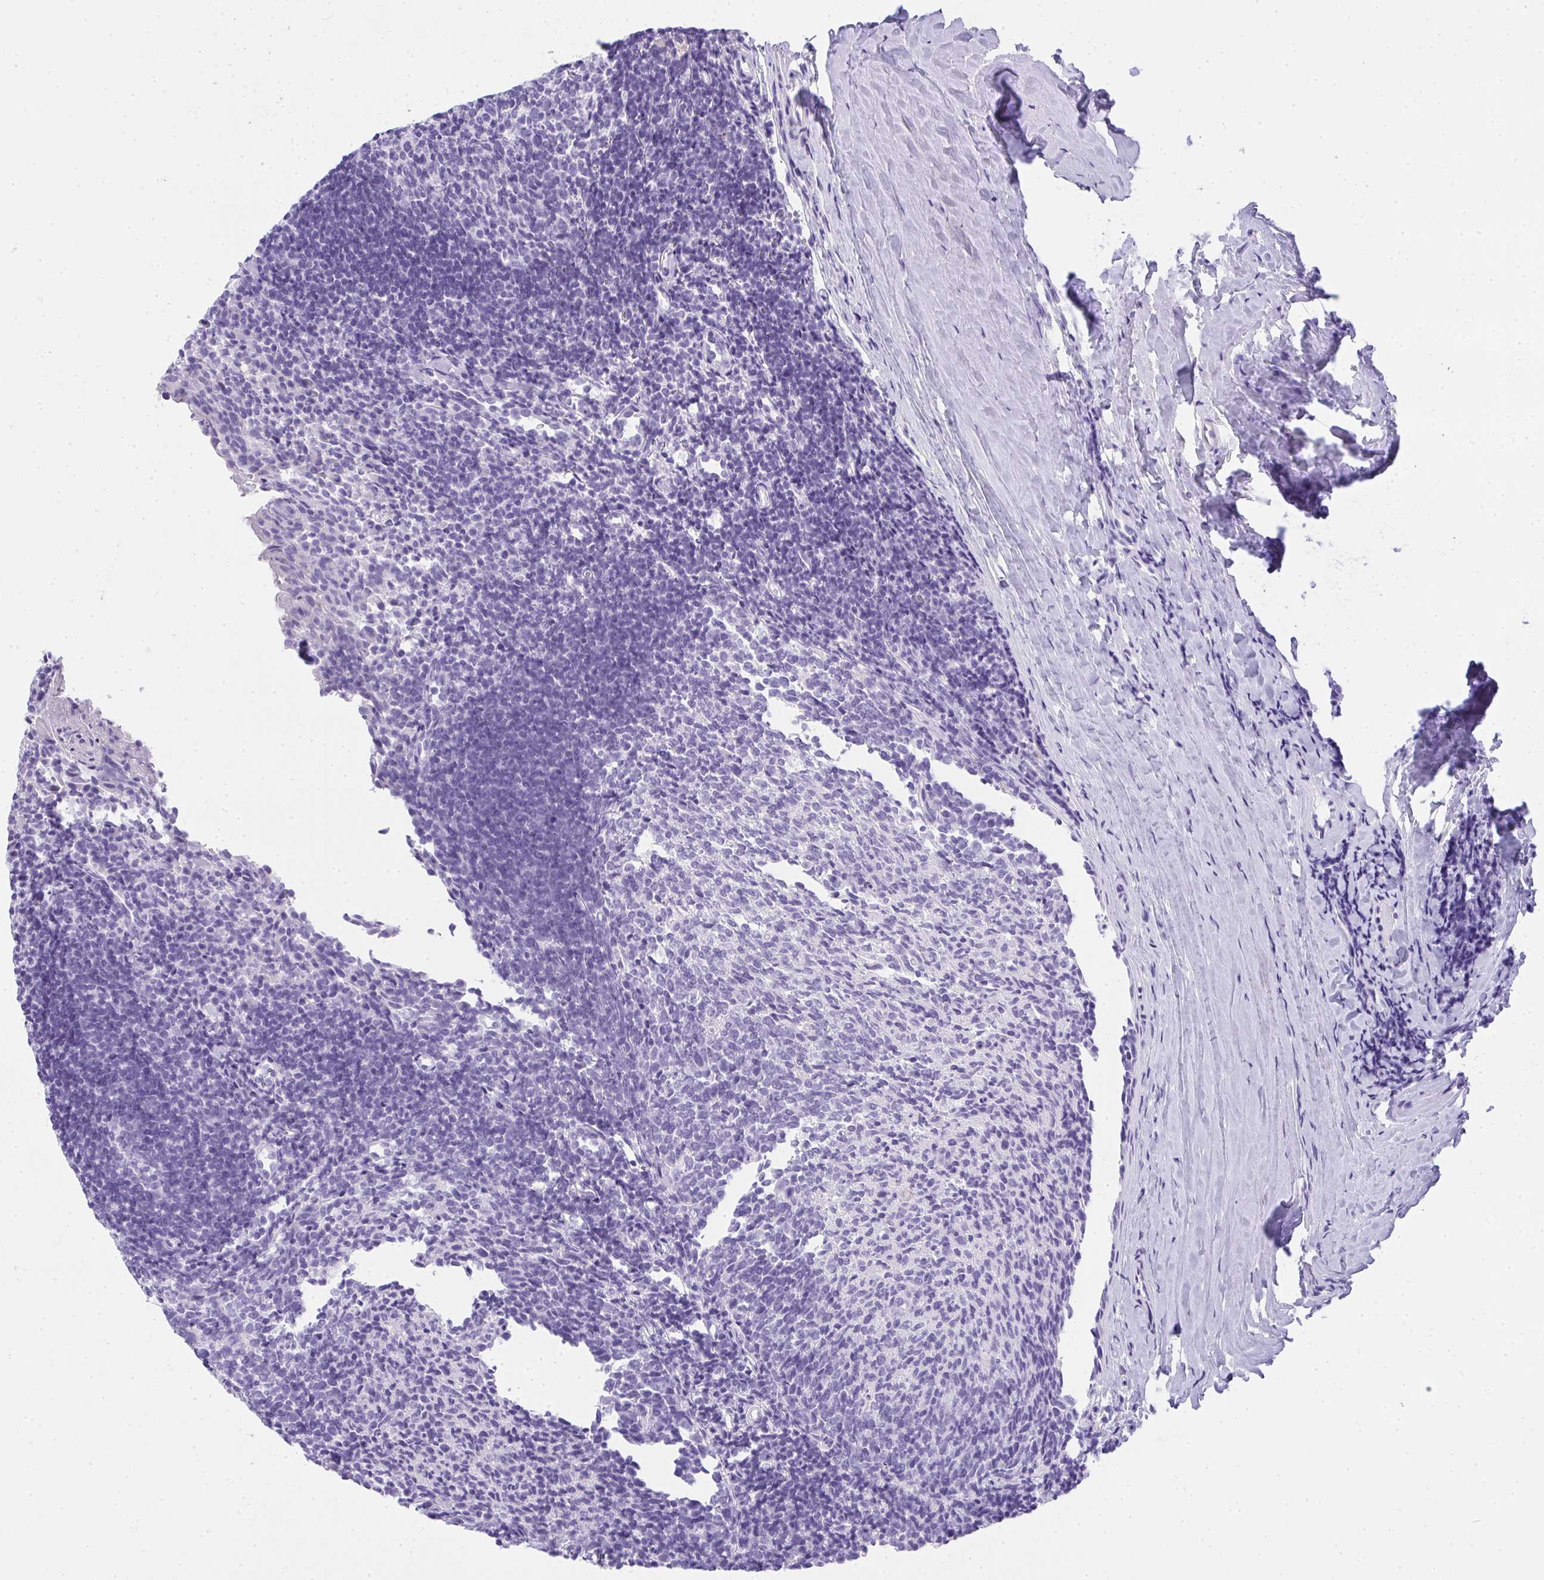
{"staining": {"intensity": "negative", "quantity": "none", "location": "none"}, "tissue": "tonsil", "cell_type": "Germinal center cells", "image_type": "normal", "snomed": [{"axis": "morphology", "description": "Normal tissue, NOS"}, {"axis": "topography", "description": "Tonsil"}], "caption": "Immunohistochemical staining of normal tonsil reveals no significant staining in germinal center cells.", "gene": "AVIL", "patient": {"sex": "female", "age": 10}}